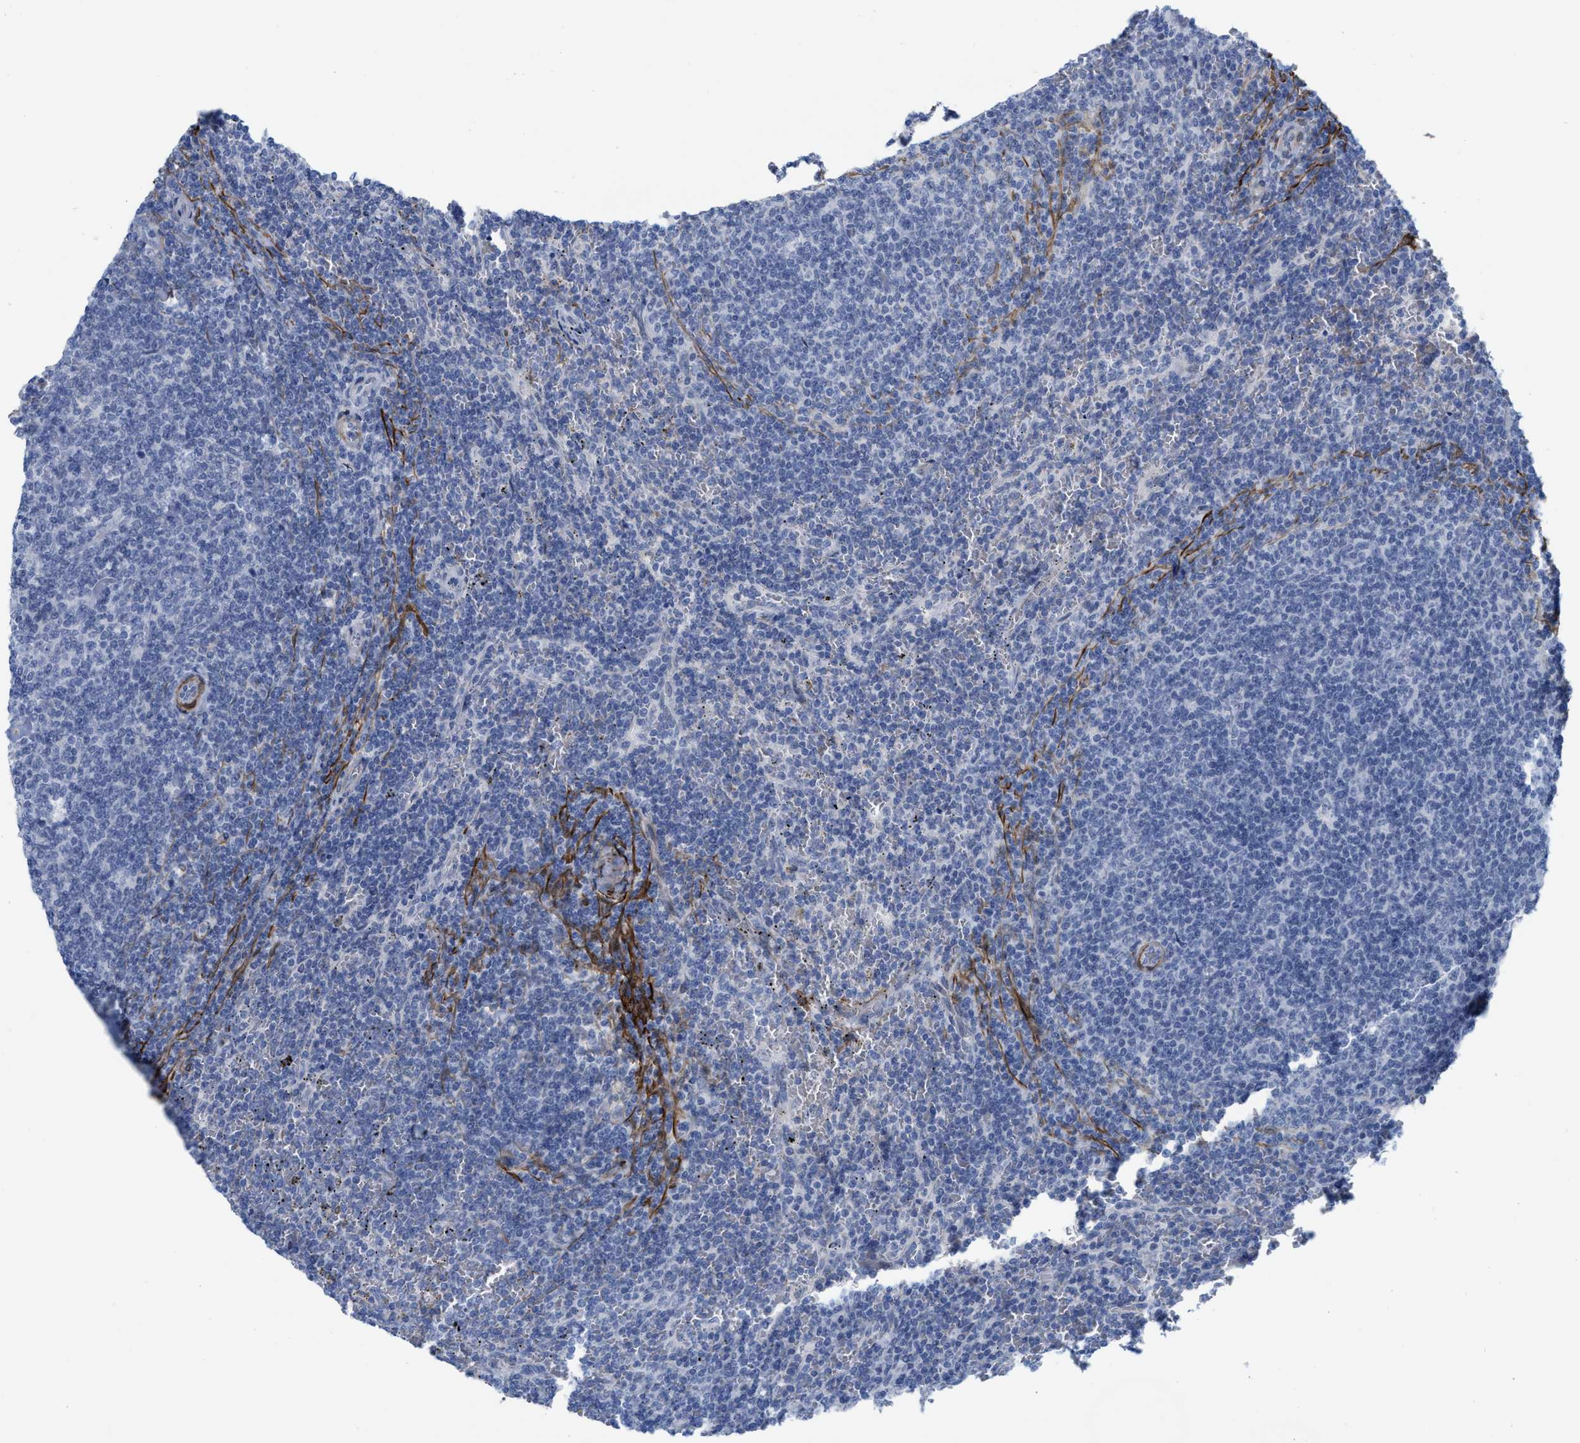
{"staining": {"intensity": "negative", "quantity": "none", "location": "none"}, "tissue": "lymphoma", "cell_type": "Tumor cells", "image_type": "cancer", "snomed": [{"axis": "morphology", "description": "Malignant lymphoma, non-Hodgkin's type, Low grade"}, {"axis": "topography", "description": "Spleen"}], "caption": "This is a image of immunohistochemistry staining of low-grade malignant lymphoma, non-Hodgkin's type, which shows no staining in tumor cells. (IHC, brightfield microscopy, high magnification).", "gene": "TAGLN", "patient": {"sex": "female", "age": 50}}